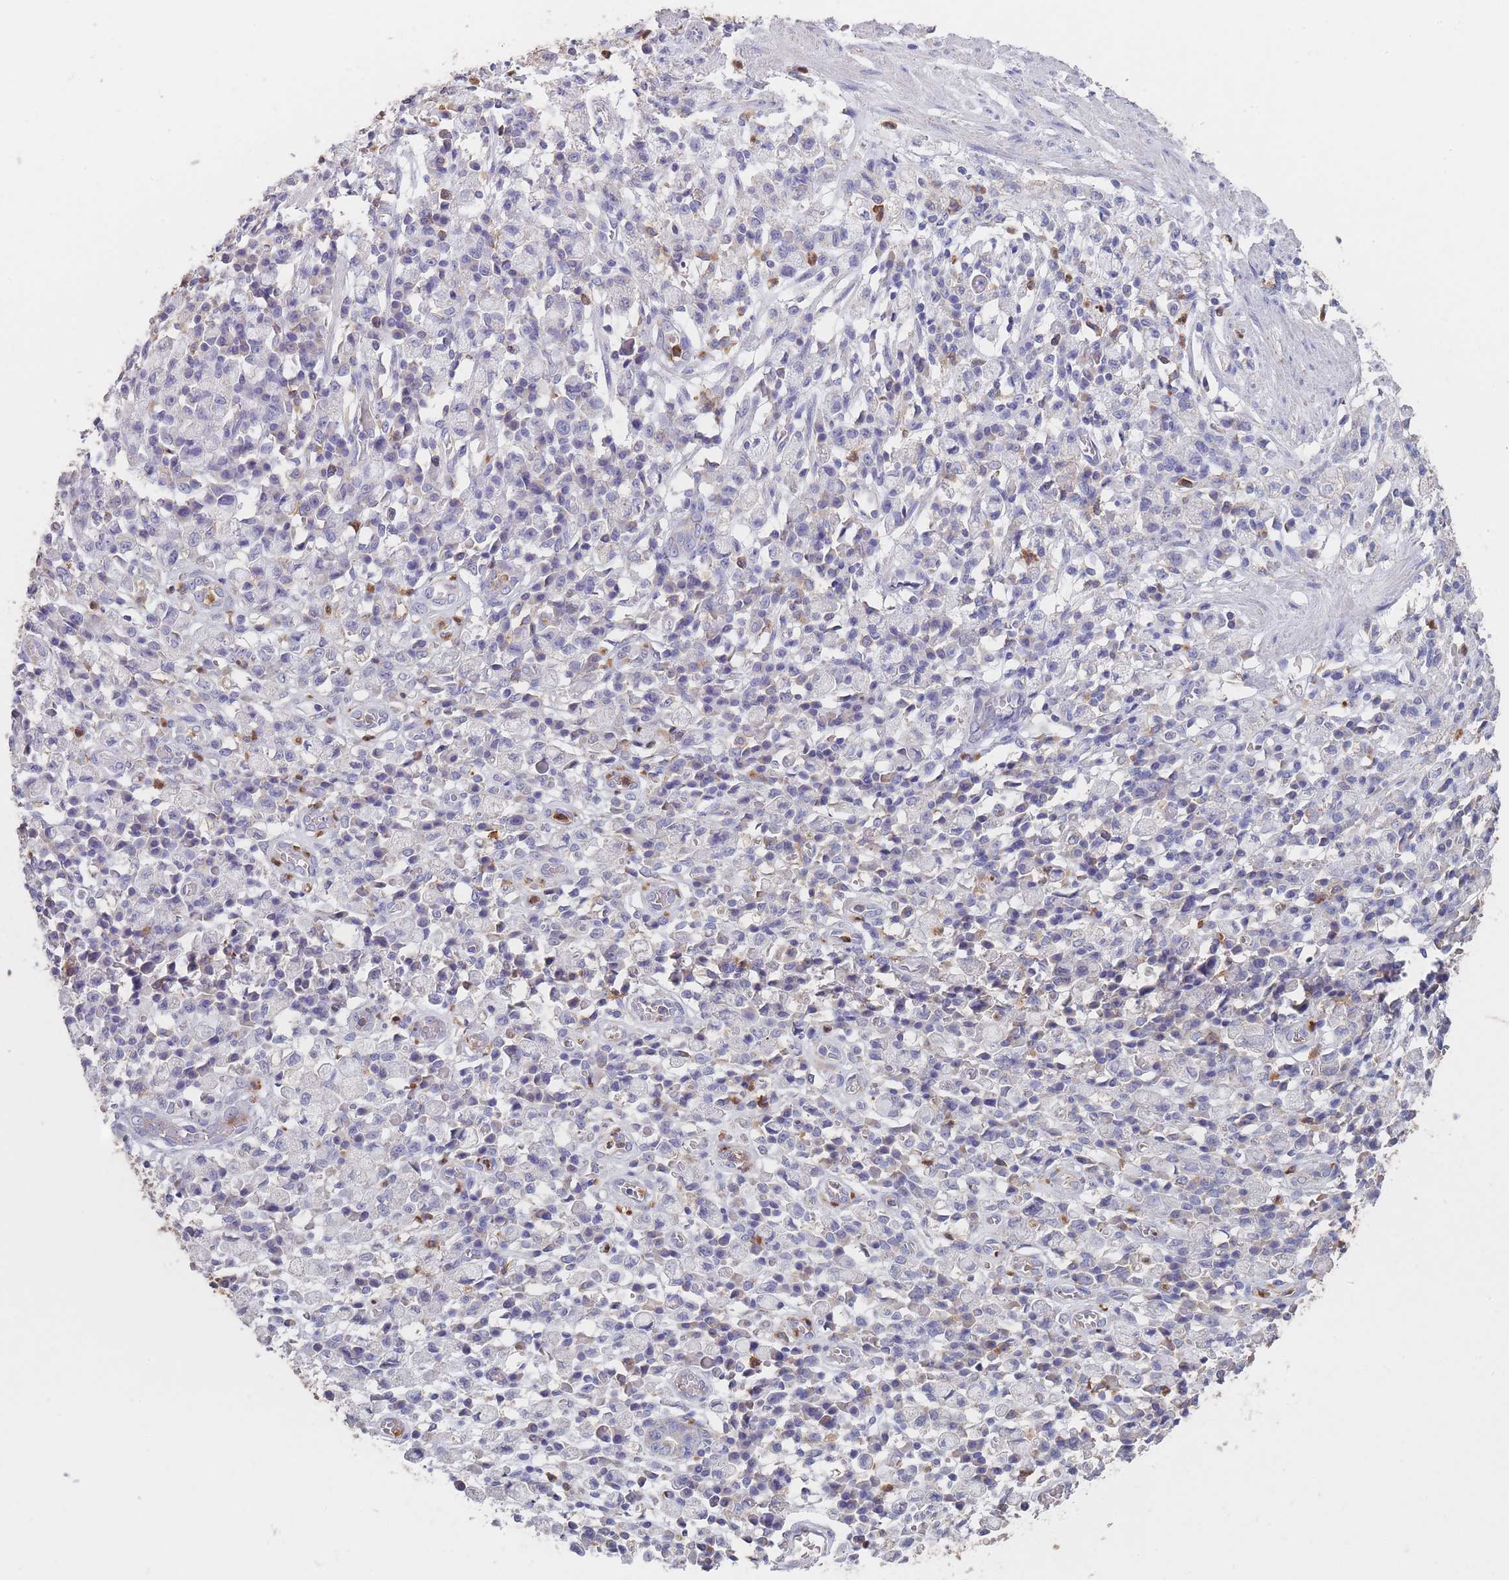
{"staining": {"intensity": "negative", "quantity": "none", "location": "none"}, "tissue": "stomach cancer", "cell_type": "Tumor cells", "image_type": "cancer", "snomed": [{"axis": "morphology", "description": "Adenocarcinoma, NOS"}, {"axis": "topography", "description": "Stomach"}], "caption": "The immunohistochemistry (IHC) micrograph has no significant expression in tumor cells of adenocarcinoma (stomach) tissue.", "gene": "CLEC12A", "patient": {"sex": "male", "age": 77}}